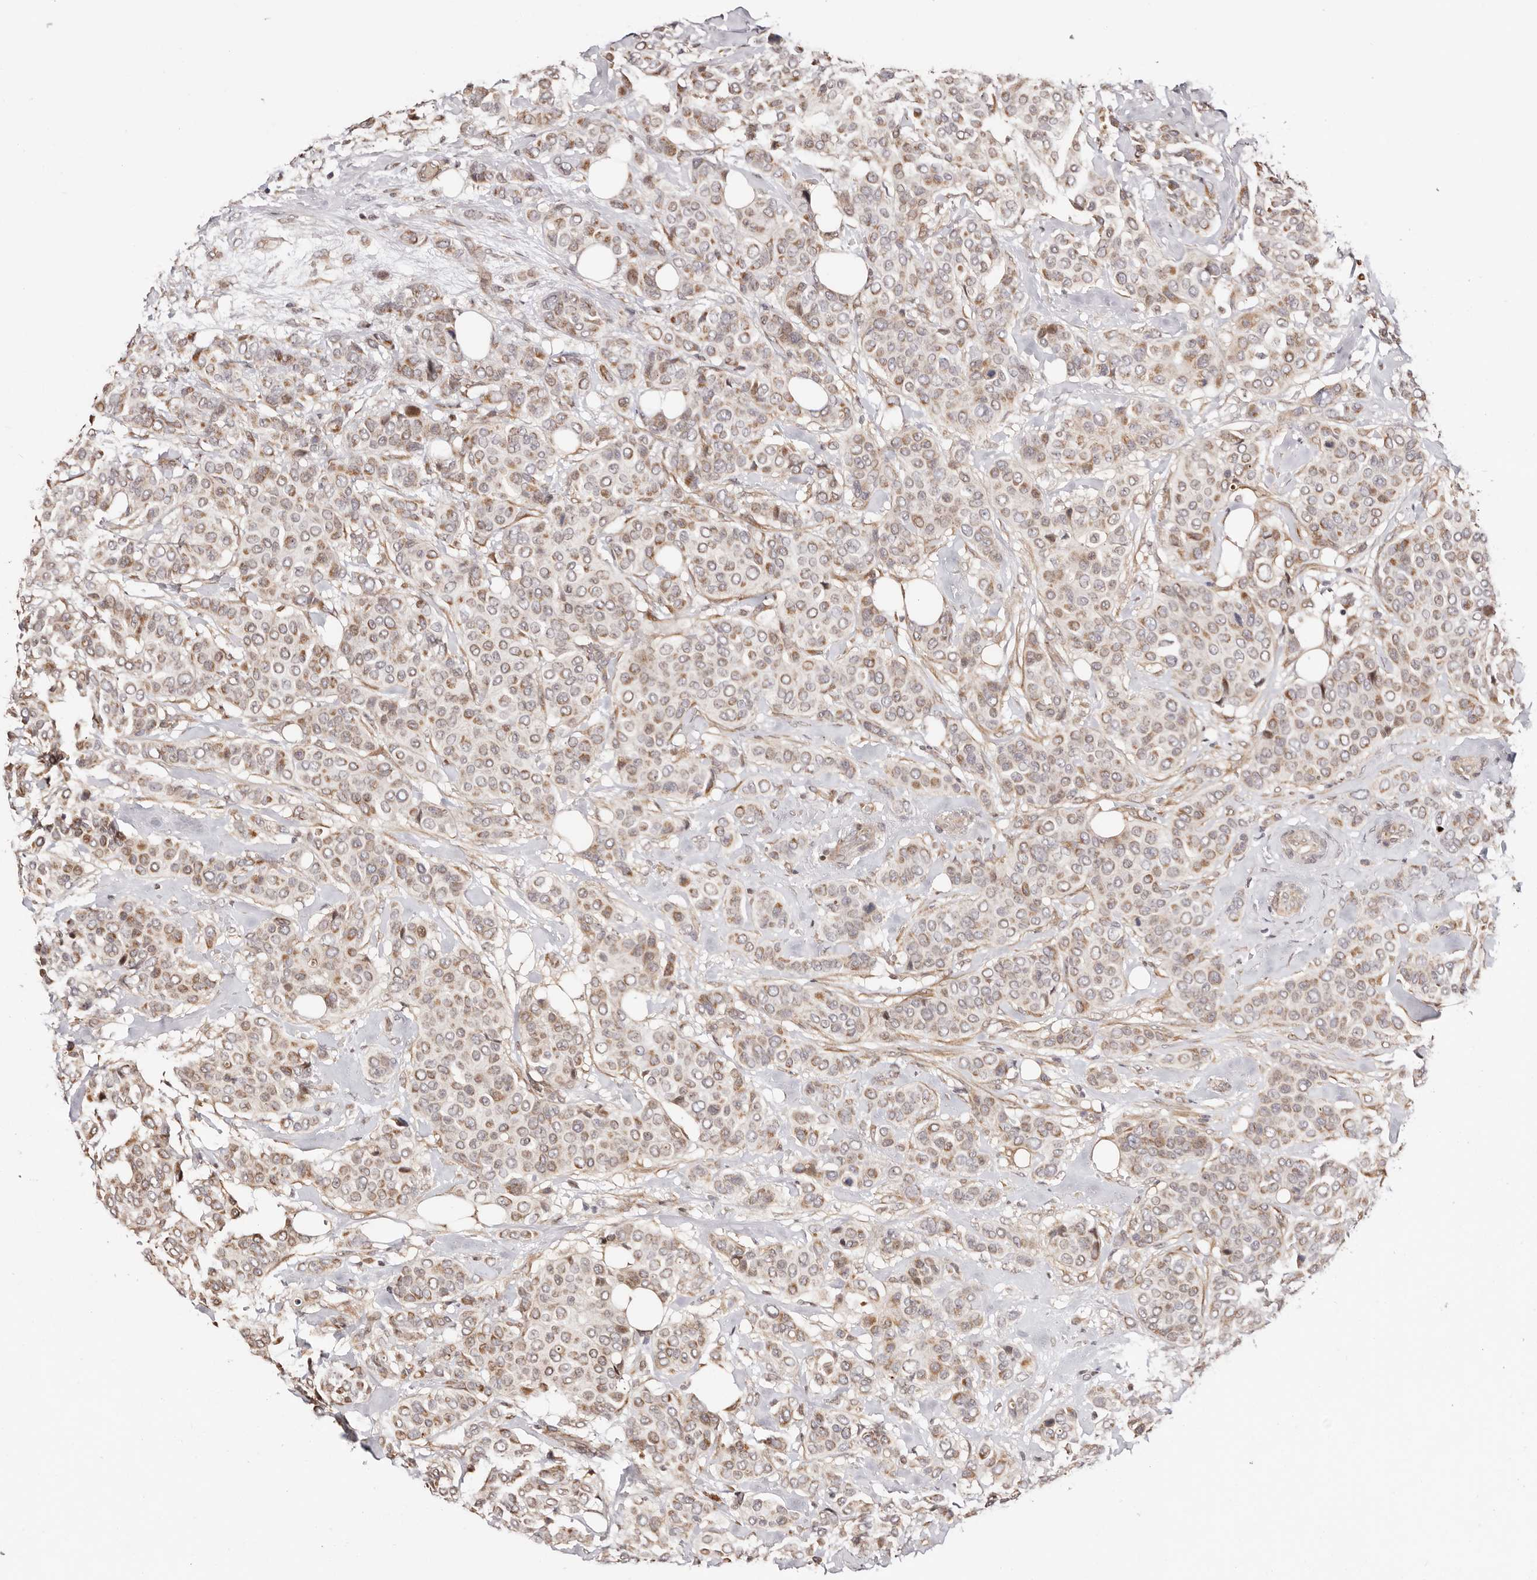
{"staining": {"intensity": "moderate", "quantity": ">75%", "location": "cytoplasmic/membranous"}, "tissue": "breast cancer", "cell_type": "Tumor cells", "image_type": "cancer", "snomed": [{"axis": "morphology", "description": "Lobular carcinoma"}, {"axis": "topography", "description": "Breast"}], "caption": "Breast lobular carcinoma stained with DAB immunohistochemistry exhibits medium levels of moderate cytoplasmic/membranous expression in about >75% of tumor cells.", "gene": "HIVEP3", "patient": {"sex": "female", "age": 51}}